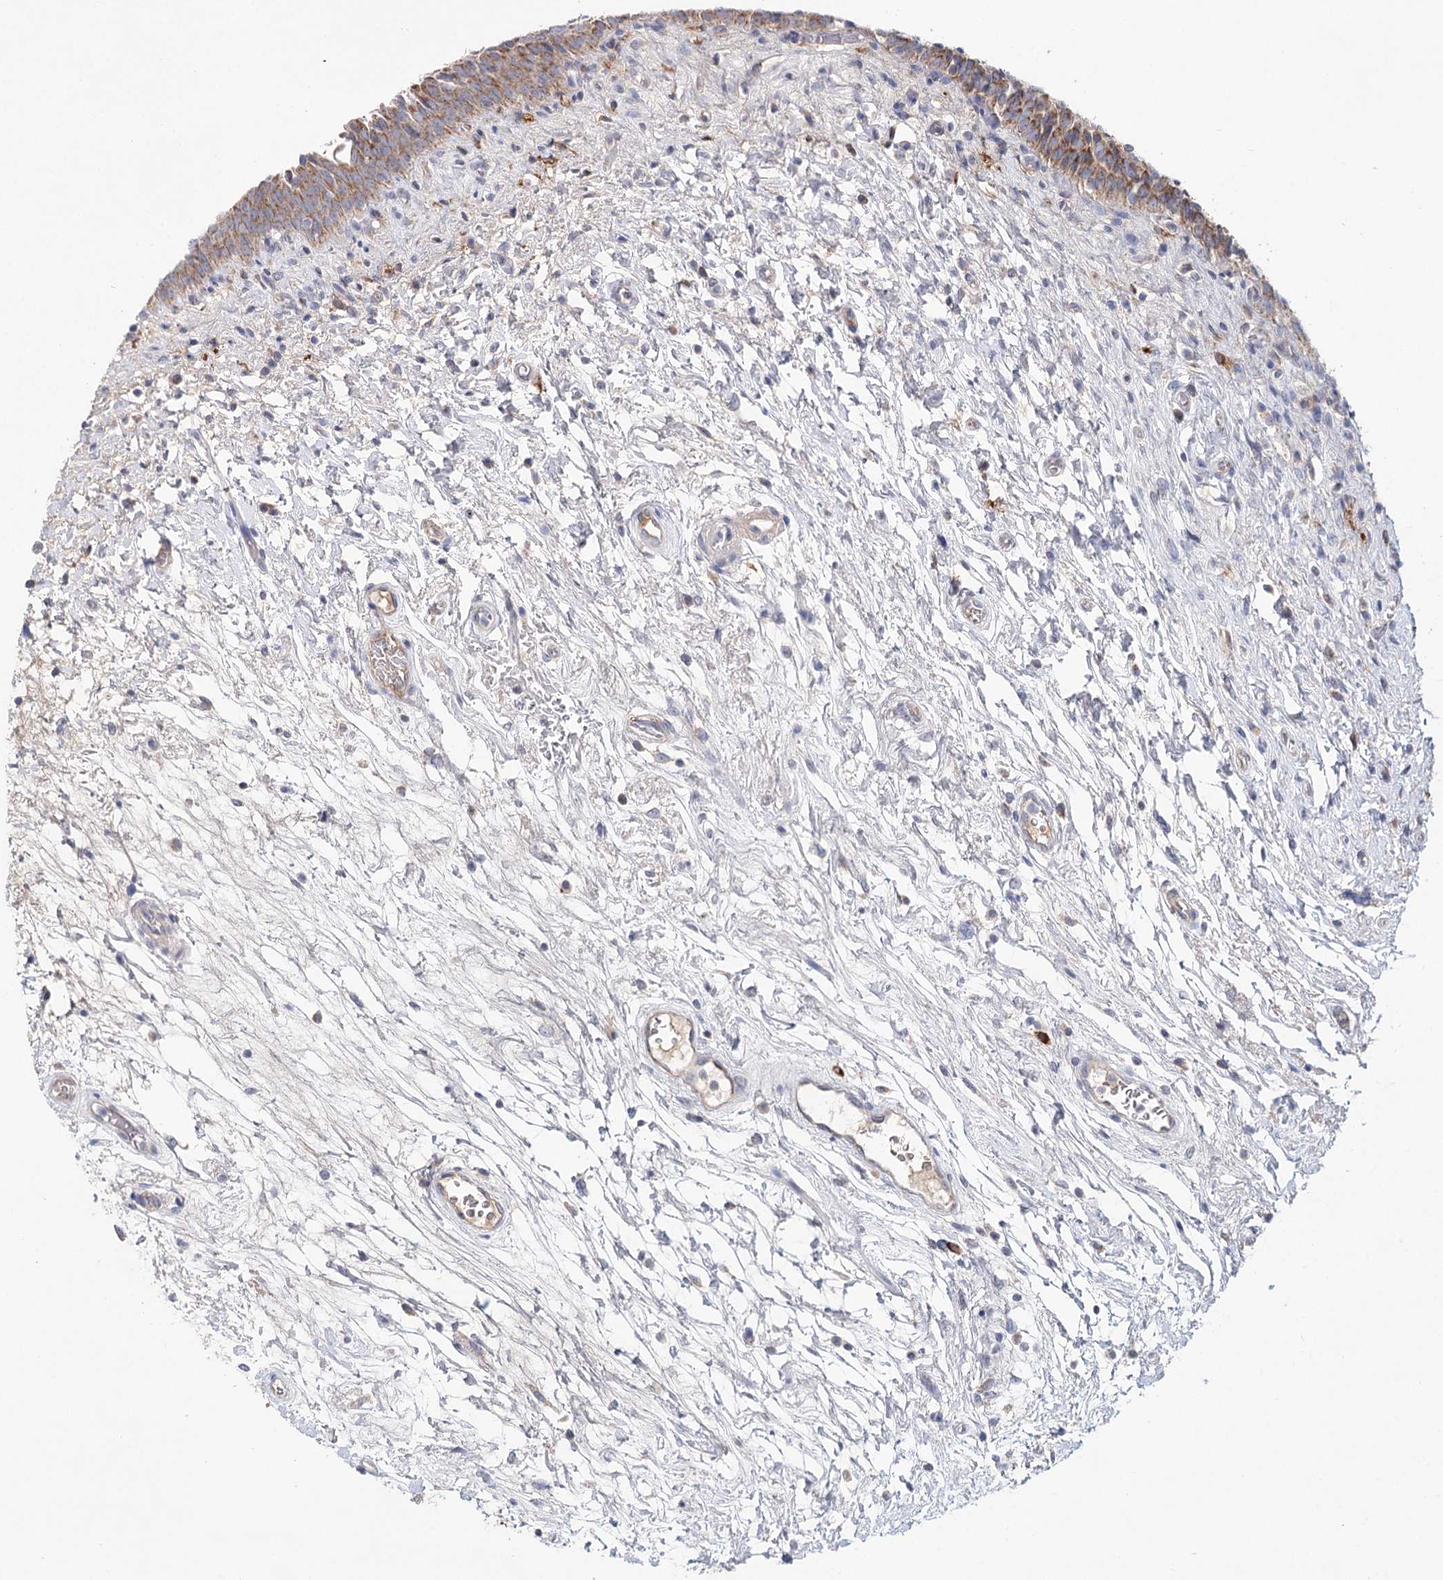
{"staining": {"intensity": "moderate", "quantity": ">75%", "location": "cytoplasmic/membranous"}, "tissue": "urinary bladder", "cell_type": "Urothelial cells", "image_type": "normal", "snomed": [{"axis": "morphology", "description": "Normal tissue, NOS"}, {"axis": "topography", "description": "Urinary bladder"}], "caption": "Immunohistochemistry (IHC) (DAB) staining of benign urinary bladder shows moderate cytoplasmic/membranous protein positivity in approximately >75% of urothelial cells. (brown staining indicates protein expression, while blue staining denotes nuclei).", "gene": "ARHGAP44", "patient": {"sex": "male", "age": 83}}